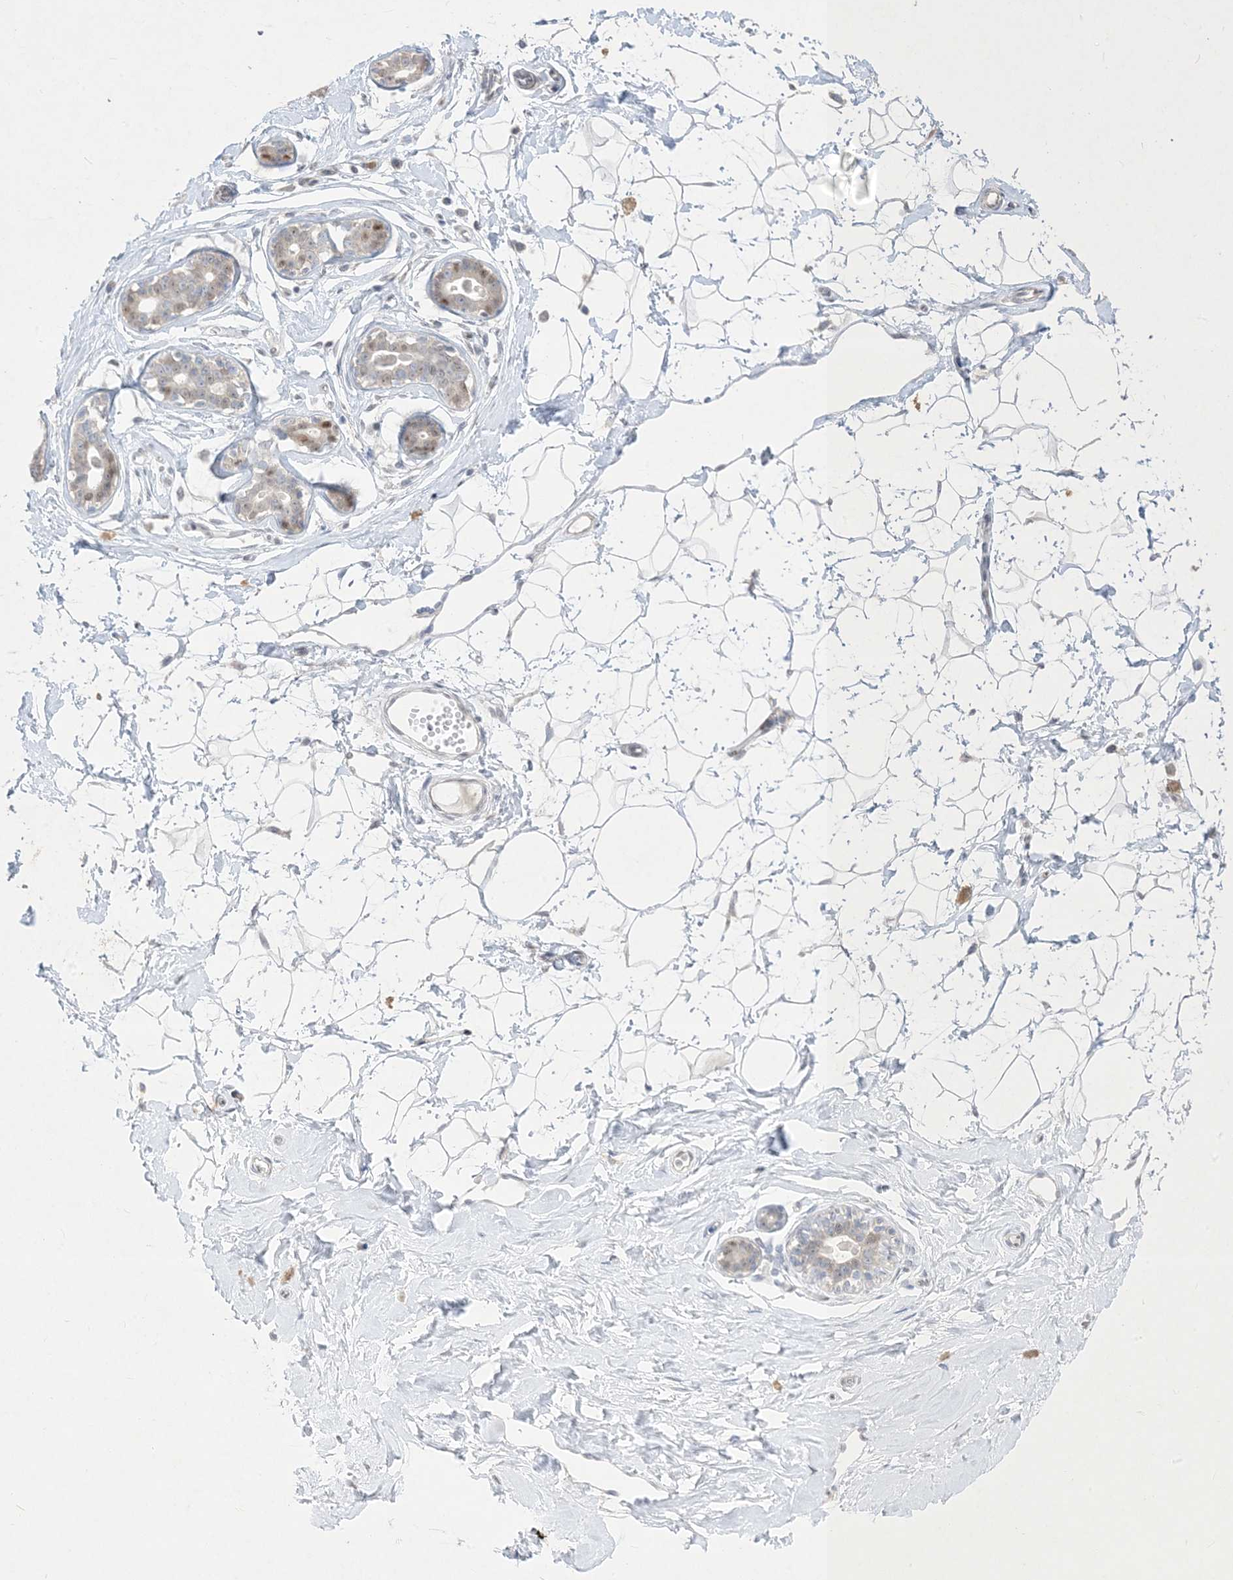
{"staining": {"intensity": "negative", "quantity": "none", "location": "none"}, "tissue": "breast", "cell_type": "Adipocytes", "image_type": "normal", "snomed": [{"axis": "morphology", "description": "Normal tissue, NOS"}, {"axis": "morphology", "description": "Adenoma, NOS"}, {"axis": "topography", "description": "Breast"}], "caption": "High power microscopy photomicrograph of an IHC image of benign breast, revealing no significant staining in adipocytes.", "gene": "BHLHE40", "patient": {"sex": "female", "age": 23}}